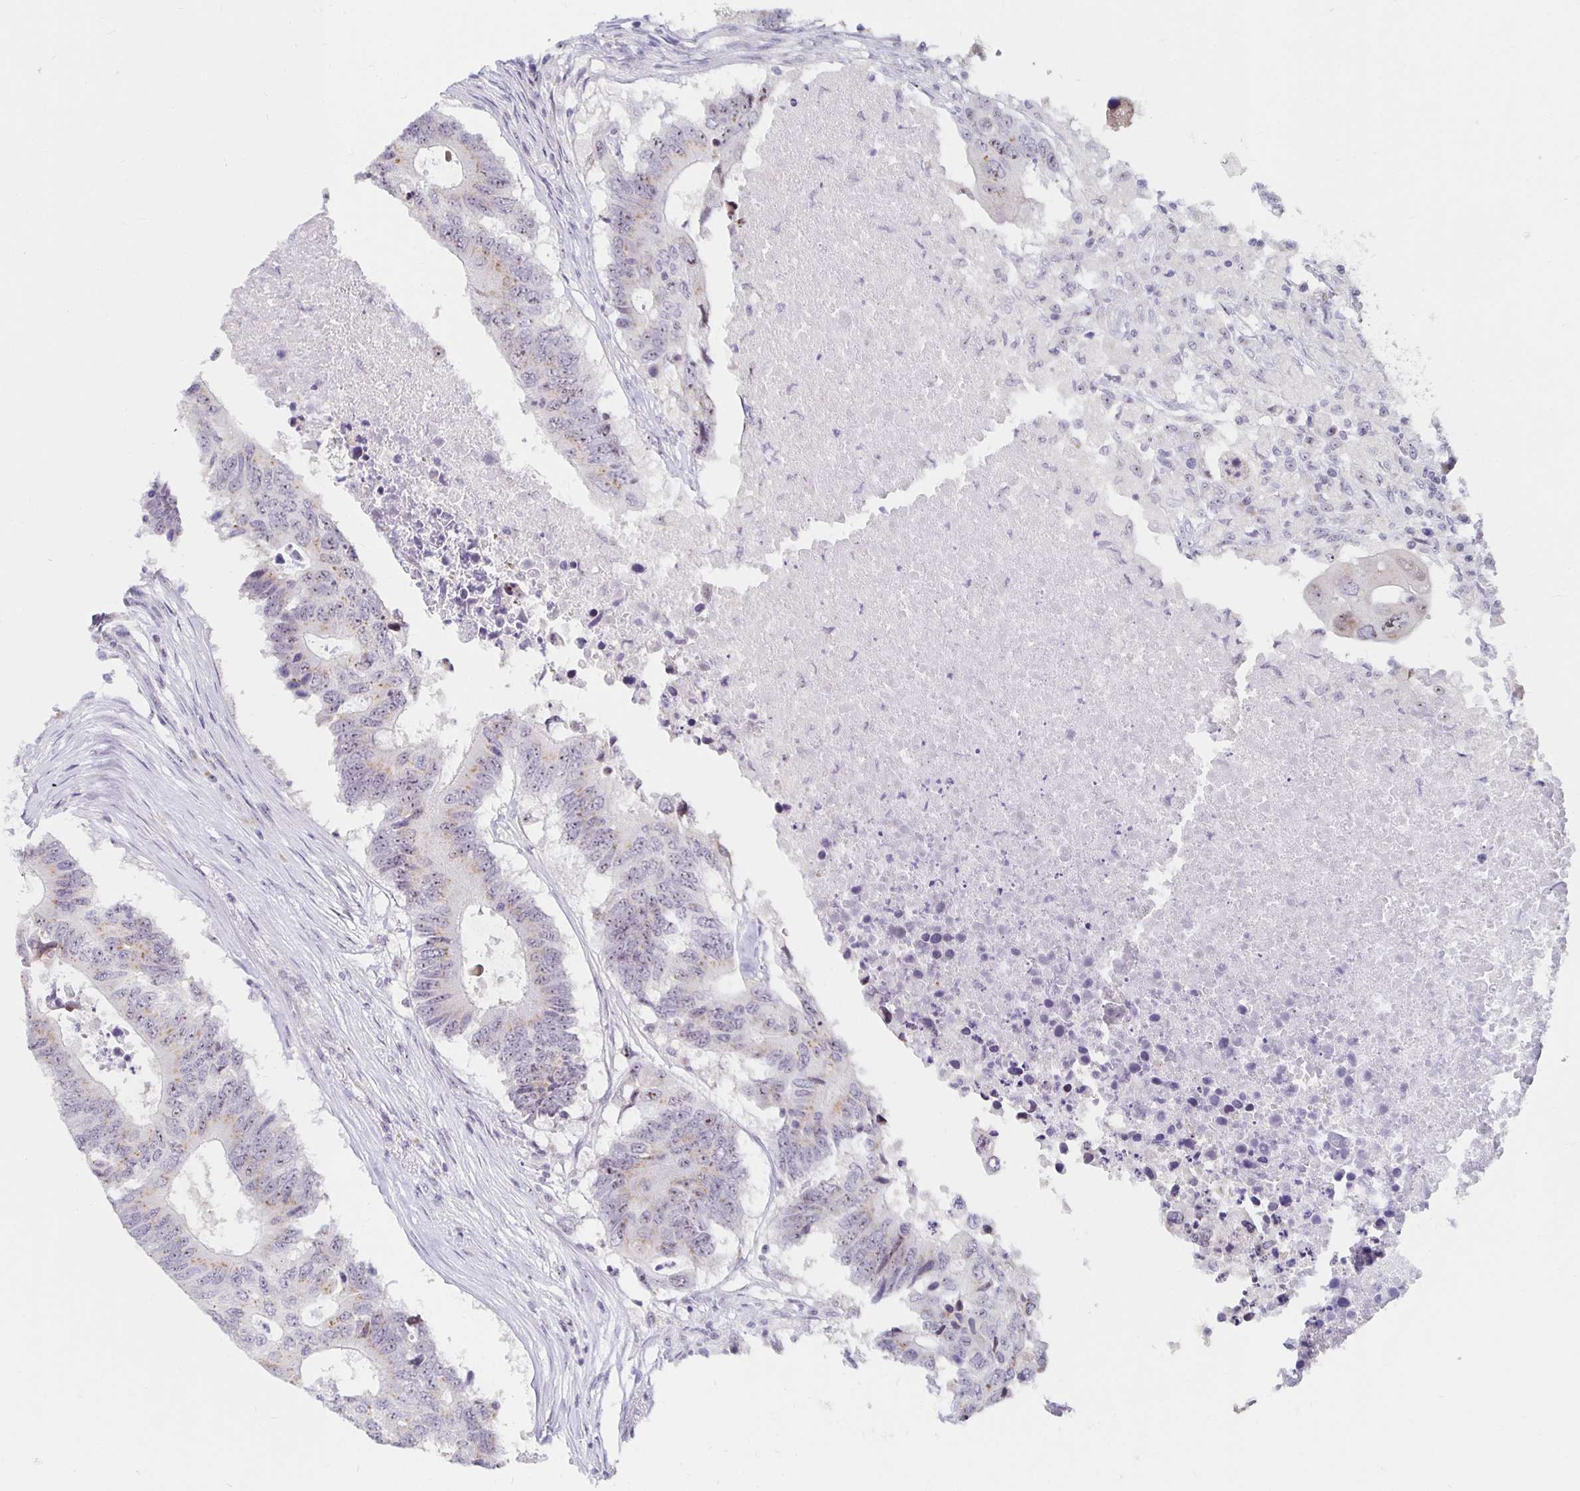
{"staining": {"intensity": "weak", "quantity": "25%-75%", "location": "nuclear"}, "tissue": "colorectal cancer", "cell_type": "Tumor cells", "image_type": "cancer", "snomed": [{"axis": "morphology", "description": "Adenocarcinoma, NOS"}, {"axis": "topography", "description": "Colon"}], "caption": "An IHC photomicrograph of neoplastic tissue is shown. Protein staining in brown shows weak nuclear positivity in colorectal adenocarcinoma within tumor cells.", "gene": "NUP85", "patient": {"sex": "male", "age": 71}}